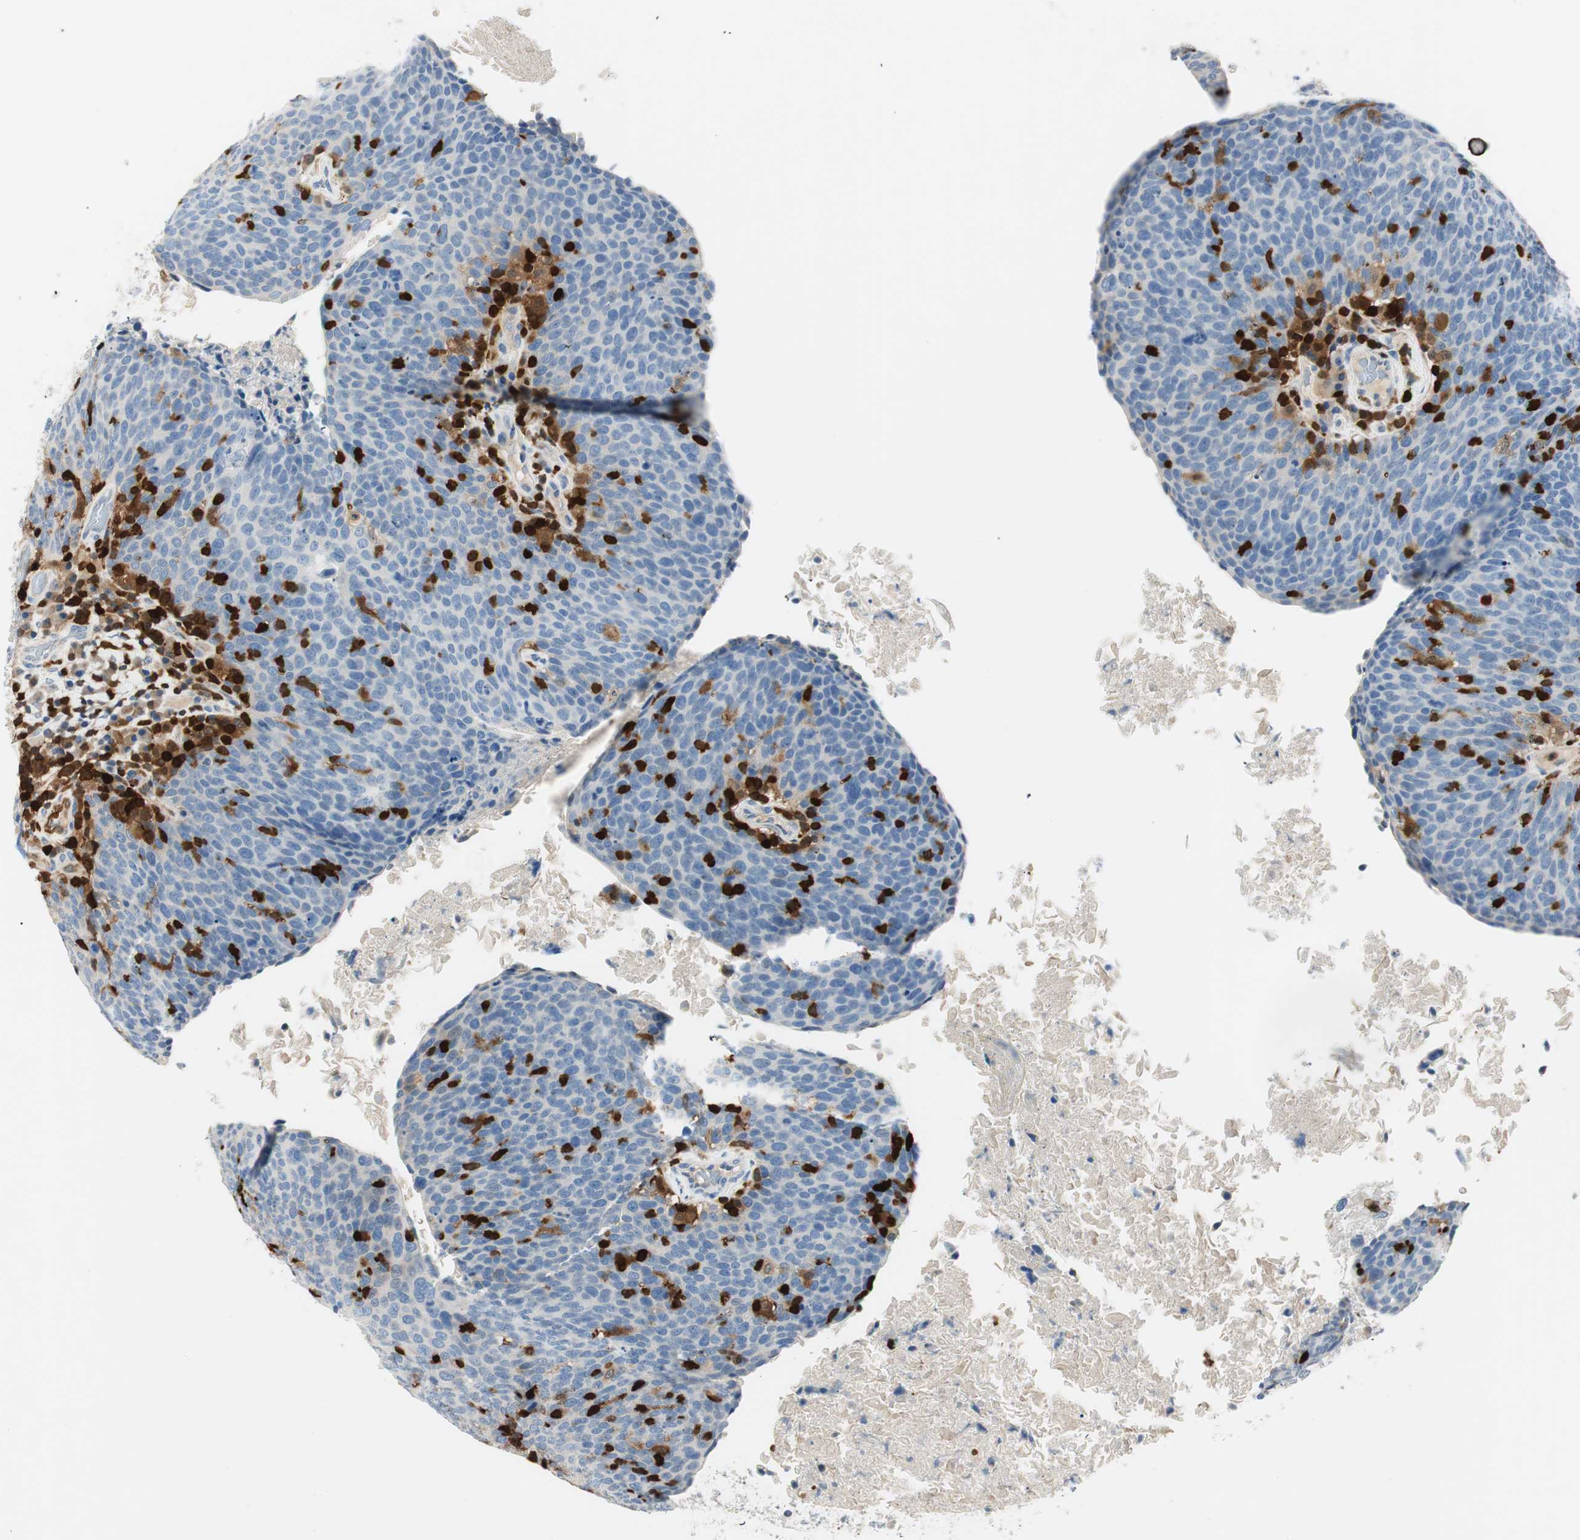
{"staining": {"intensity": "negative", "quantity": "none", "location": "none"}, "tissue": "head and neck cancer", "cell_type": "Tumor cells", "image_type": "cancer", "snomed": [{"axis": "morphology", "description": "Squamous cell carcinoma, NOS"}, {"axis": "morphology", "description": "Squamous cell carcinoma, metastatic, NOS"}, {"axis": "topography", "description": "Lymph node"}, {"axis": "topography", "description": "Head-Neck"}], "caption": "High magnification brightfield microscopy of squamous cell carcinoma (head and neck) stained with DAB (3,3'-diaminobenzidine) (brown) and counterstained with hematoxylin (blue): tumor cells show no significant expression.", "gene": "COTL1", "patient": {"sex": "male", "age": 62}}